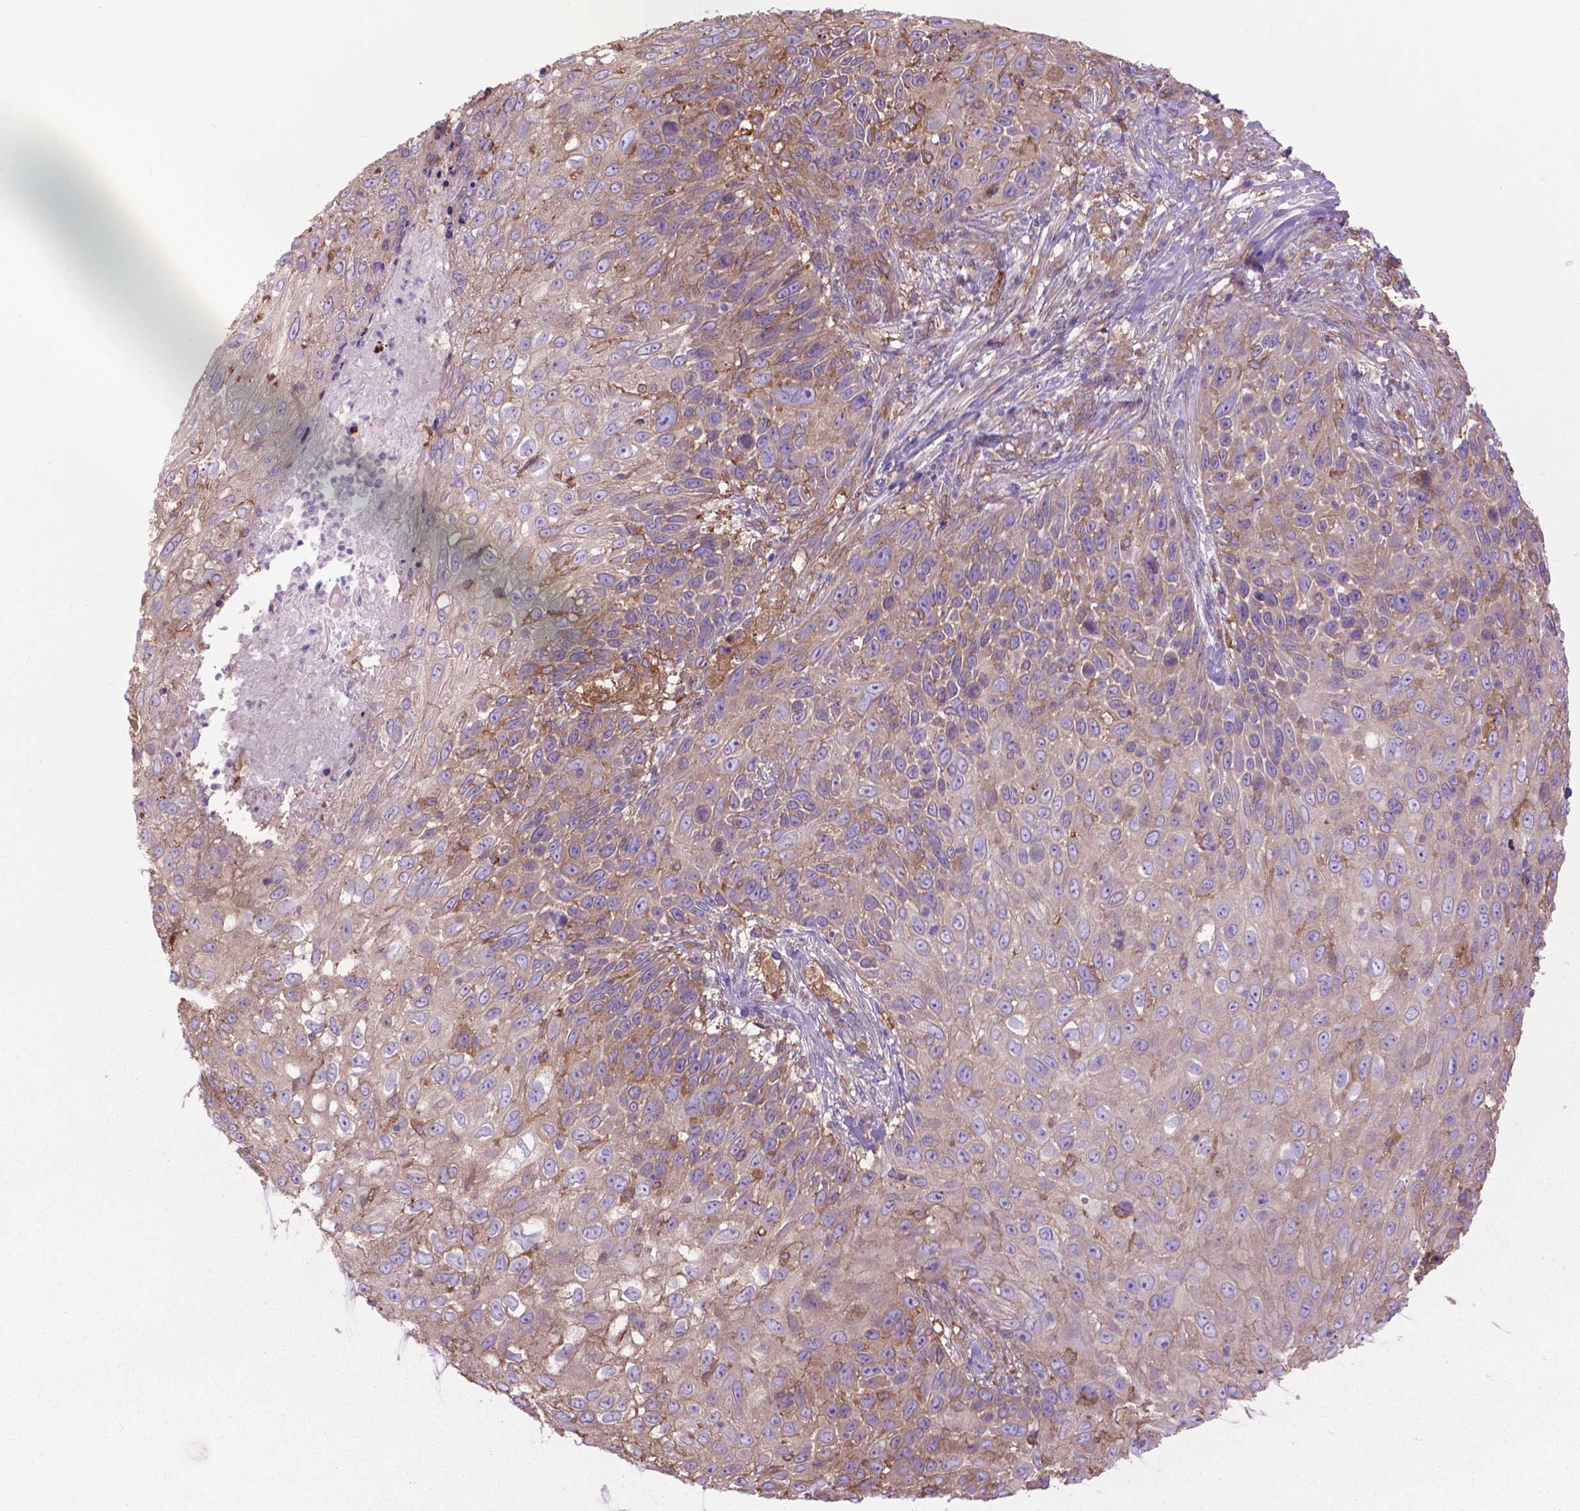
{"staining": {"intensity": "weak", "quantity": "<25%", "location": "cytoplasmic/membranous"}, "tissue": "skin cancer", "cell_type": "Tumor cells", "image_type": "cancer", "snomed": [{"axis": "morphology", "description": "Squamous cell carcinoma, NOS"}, {"axis": "topography", "description": "Skin"}], "caption": "DAB immunohistochemical staining of skin cancer (squamous cell carcinoma) exhibits no significant positivity in tumor cells.", "gene": "CORO1B", "patient": {"sex": "male", "age": 92}}